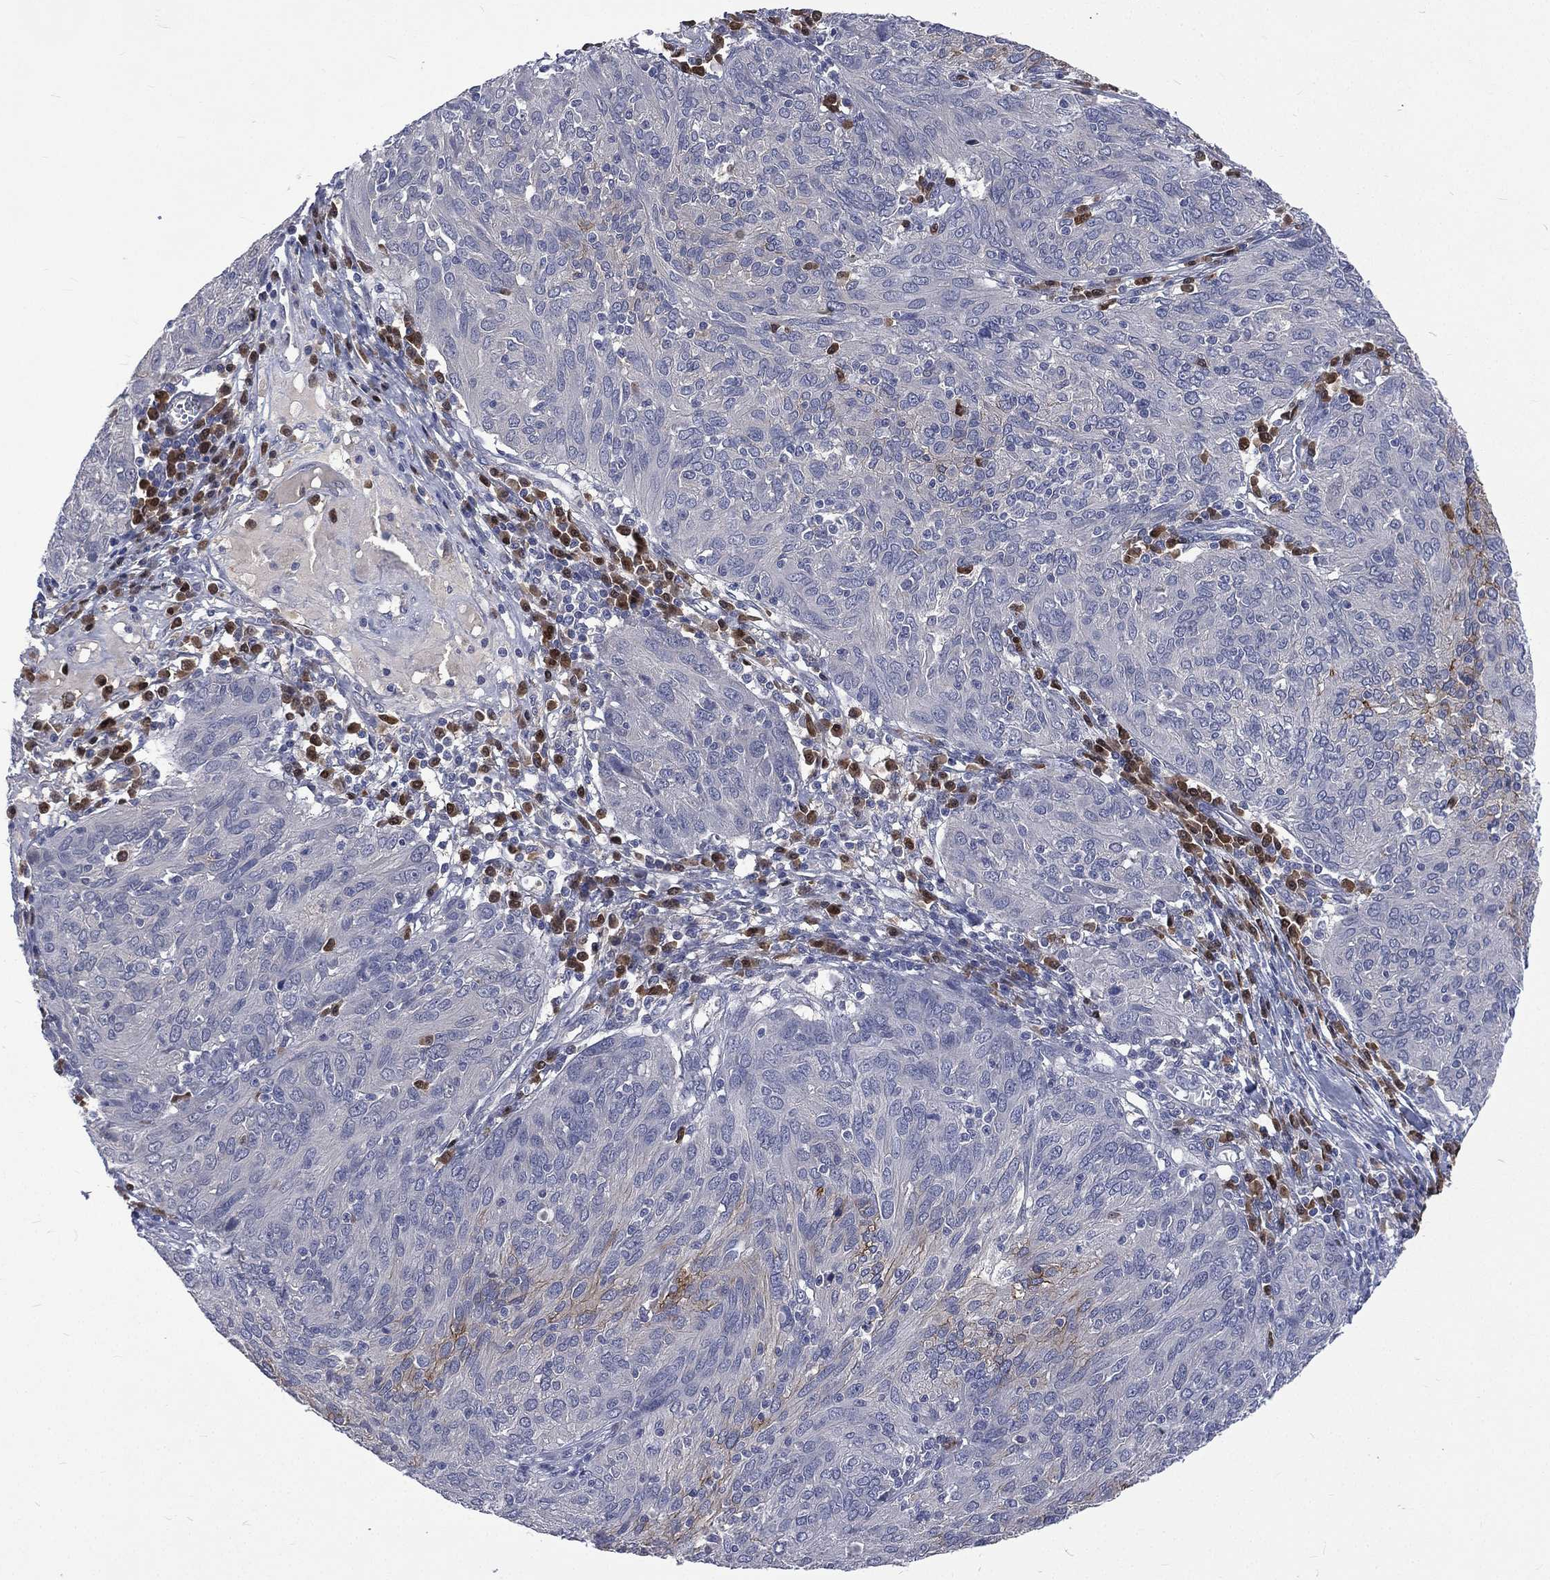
{"staining": {"intensity": "weak", "quantity": "<25%", "location": "cytoplasmic/membranous"}, "tissue": "ovarian cancer", "cell_type": "Tumor cells", "image_type": "cancer", "snomed": [{"axis": "morphology", "description": "Carcinoma, endometroid"}, {"axis": "topography", "description": "Ovary"}], "caption": "DAB immunohistochemical staining of human endometroid carcinoma (ovarian) exhibits no significant staining in tumor cells.", "gene": "CA12", "patient": {"sex": "female", "age": 50}}